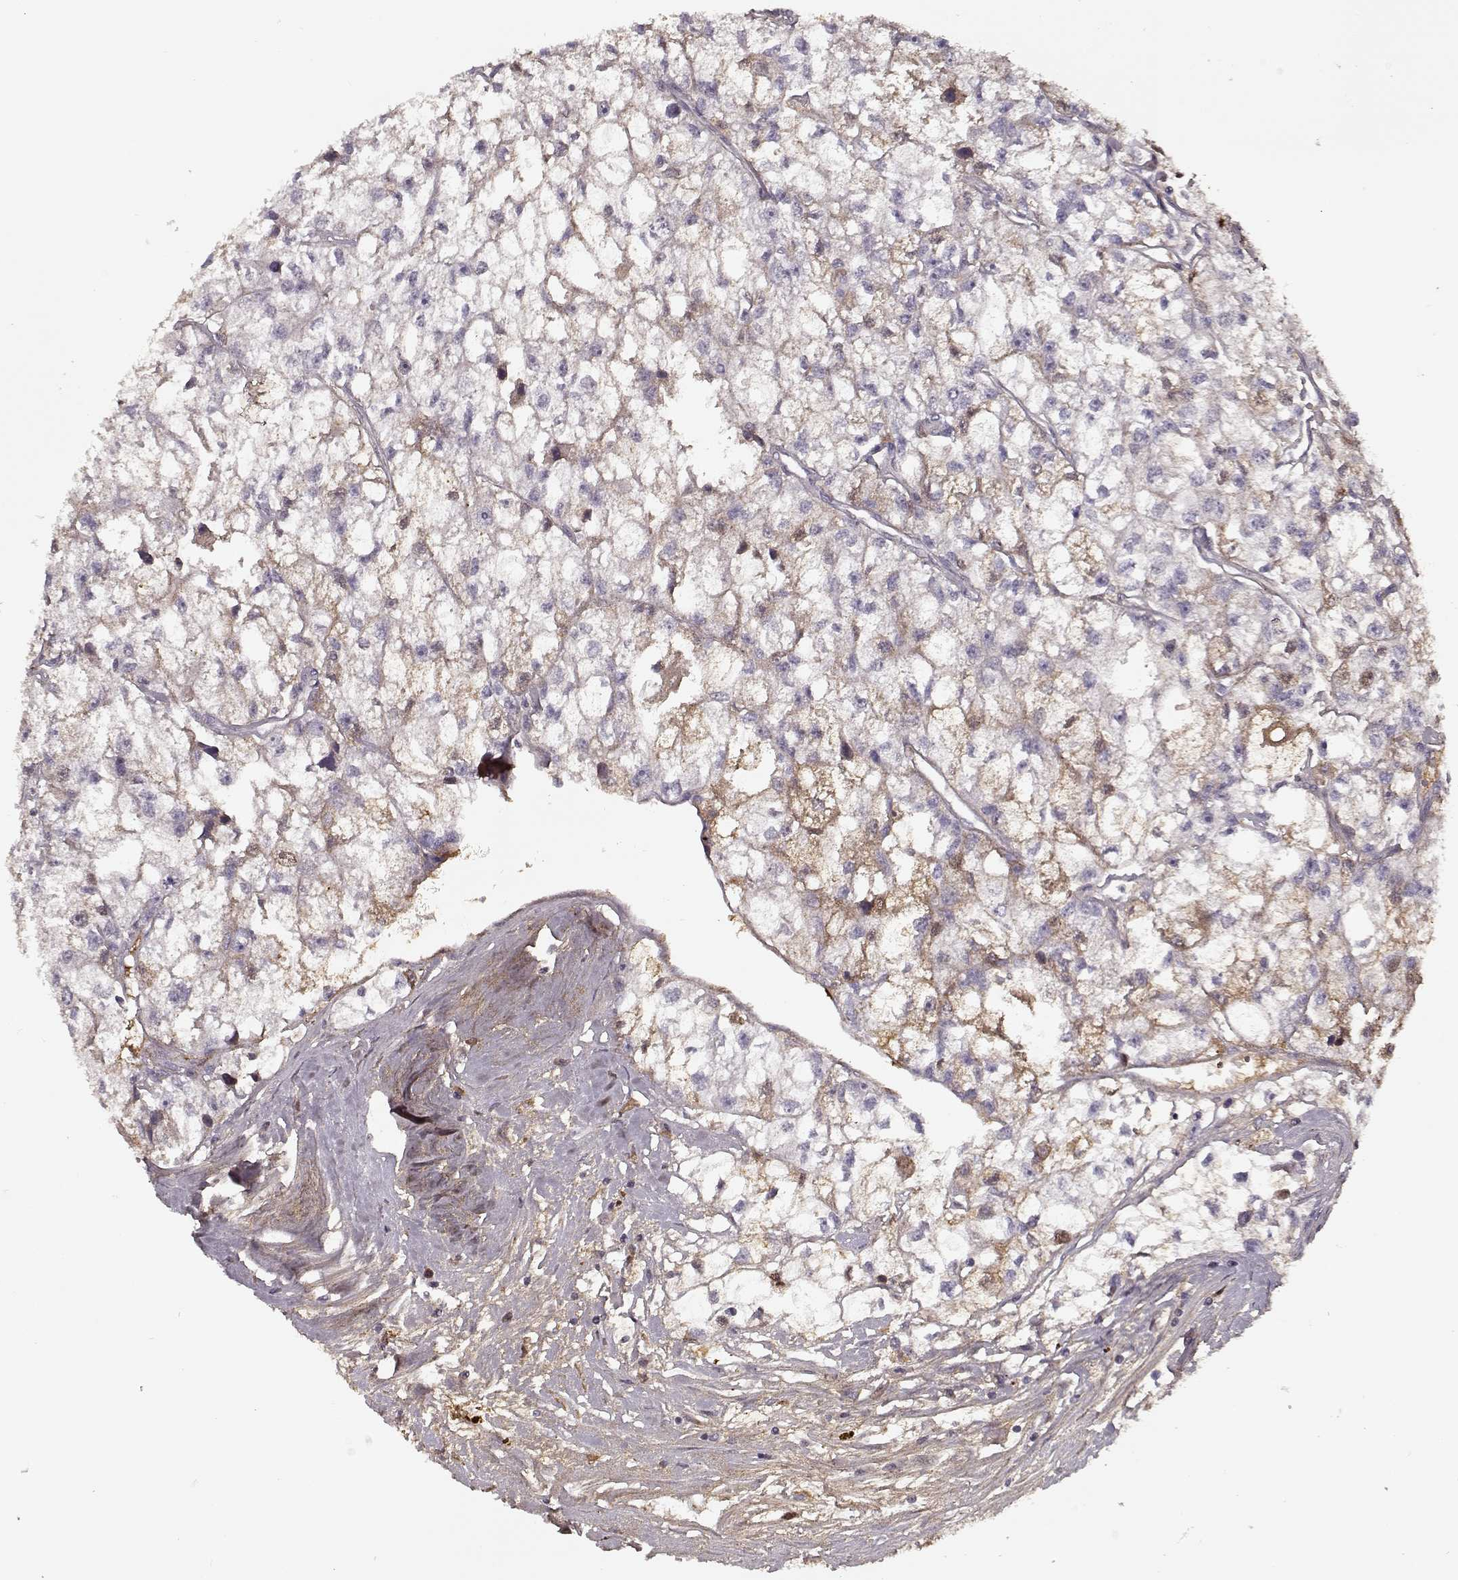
{"staining": {"intensity": "weak", "quantity": "25%-75%", "location": "cytoplasmic/membranous"}, "tissue": "renal cancer", "cell_type": "Tumor cells", "image_type": "cancer", "snomed": [{"axis": "morphology", "description": "Adenocarcinoma, NOS"}, {"axis": "topography", "description": "Kidney"}], "caption": "The photomicrograph shows a brown stain indicating the presence of a protein in the cytoplasmic/membranous of tumor cells in adenocarcinoma (renal). The protein of interest is stained brown, and the nuclei are stained in blue (DAB IHC with brightfield microscopy, high magnification).", "gene": "LUM", "patient": {"sex": "male", "age": 56}}